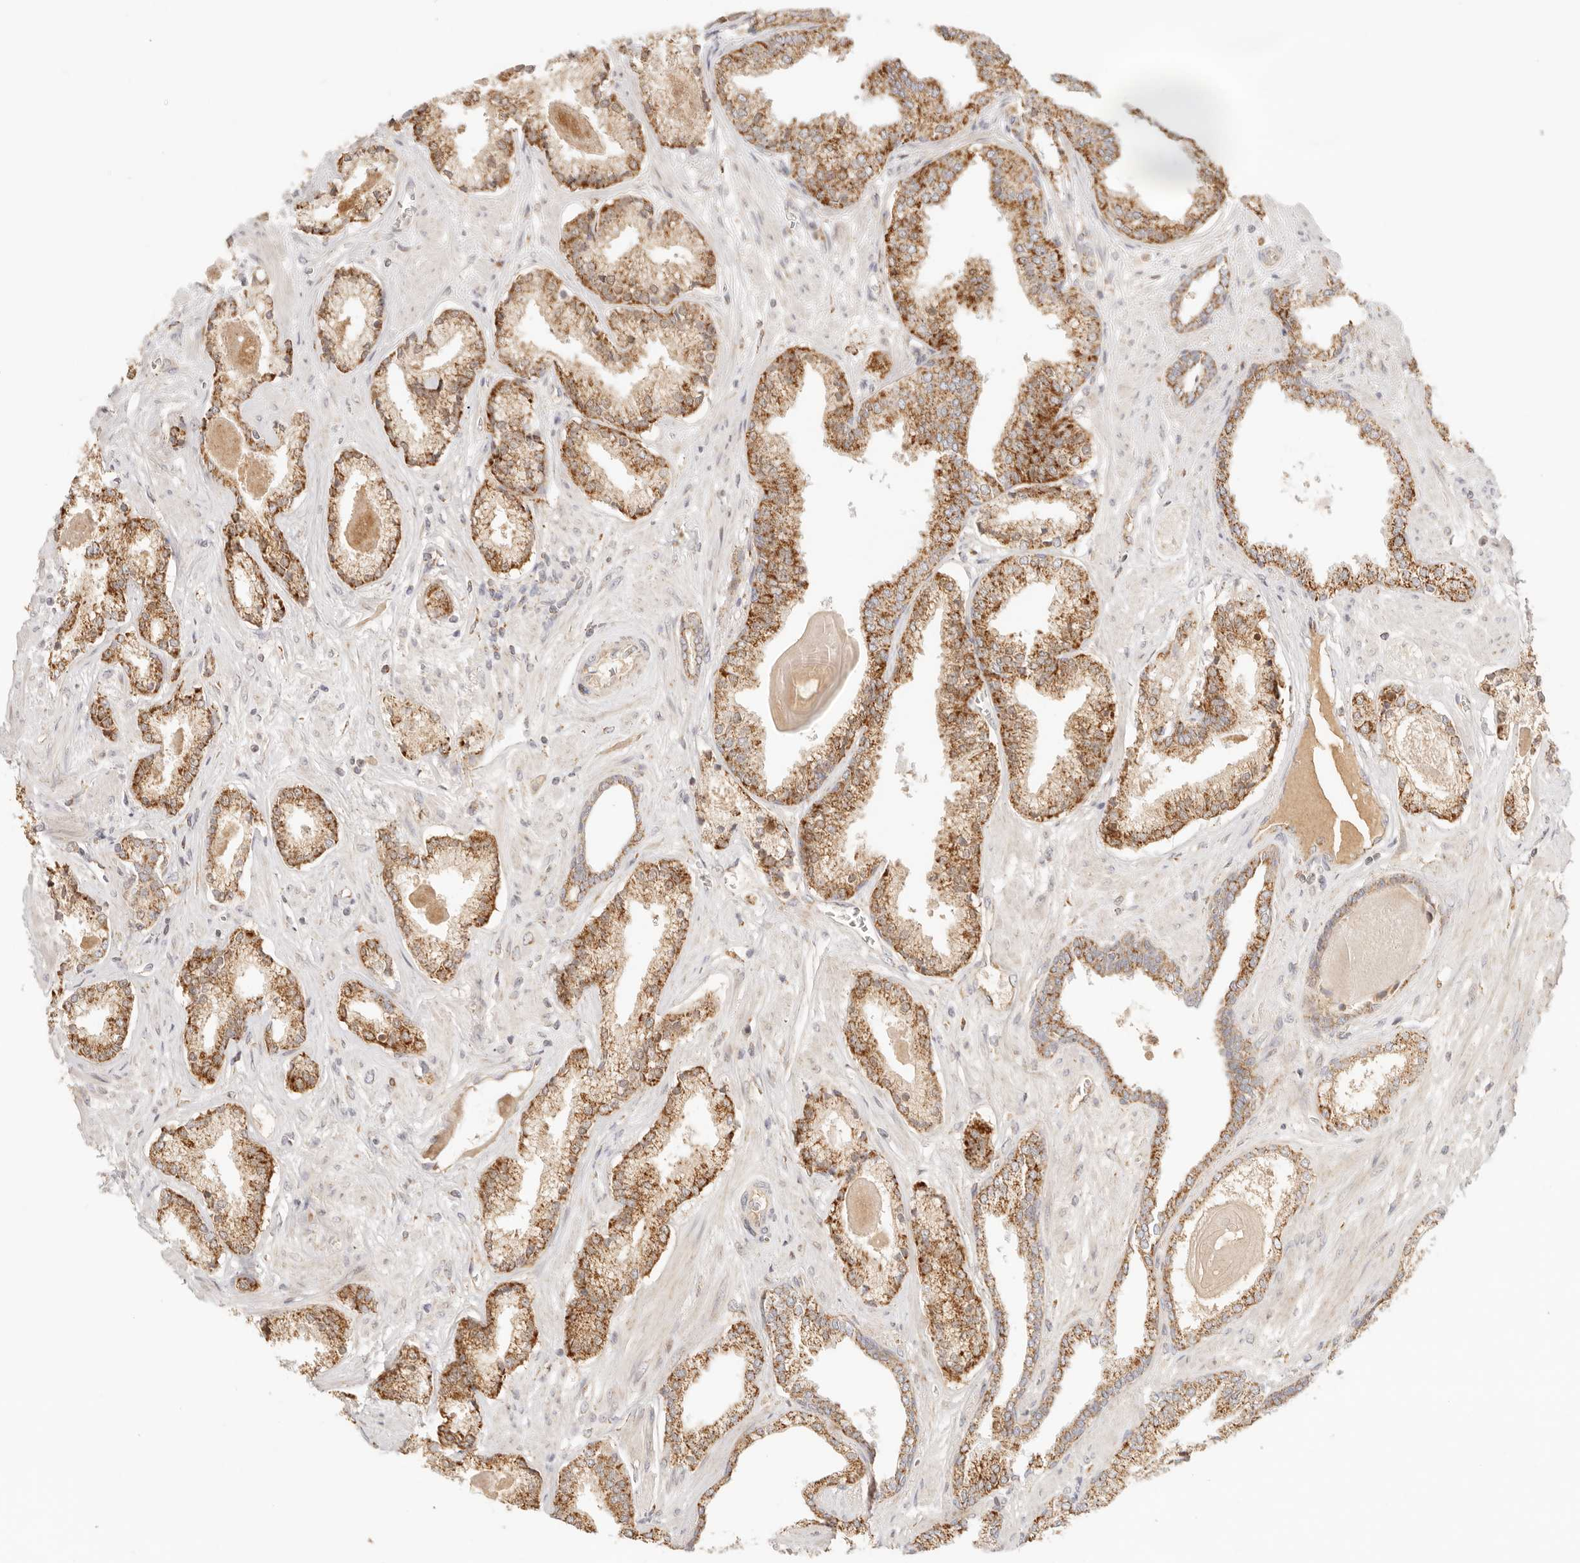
{"staining": {"intensity": "moderate", "quantity": ">75%", "location": "cytoplasmic/membranous"}, "tissue": "prostate cancer", "cell_type": "Tumor cells", "image_type": "cancer", "snomed": [{"axis": "morphology", "description": "Adenocarcinoma, Low grade"}, {"axis": "topography", "description": "Prostate"}], "caption": "Immunohistochemistry (IHC) micrograph of human prostate cancer stained for a protein (brown), which shows medium levels of moderate cytoplasmic/membranous expression in about >75% of tumor cells.", "gene": "COA6", "patient": {"sex": "male", "age": 70}}